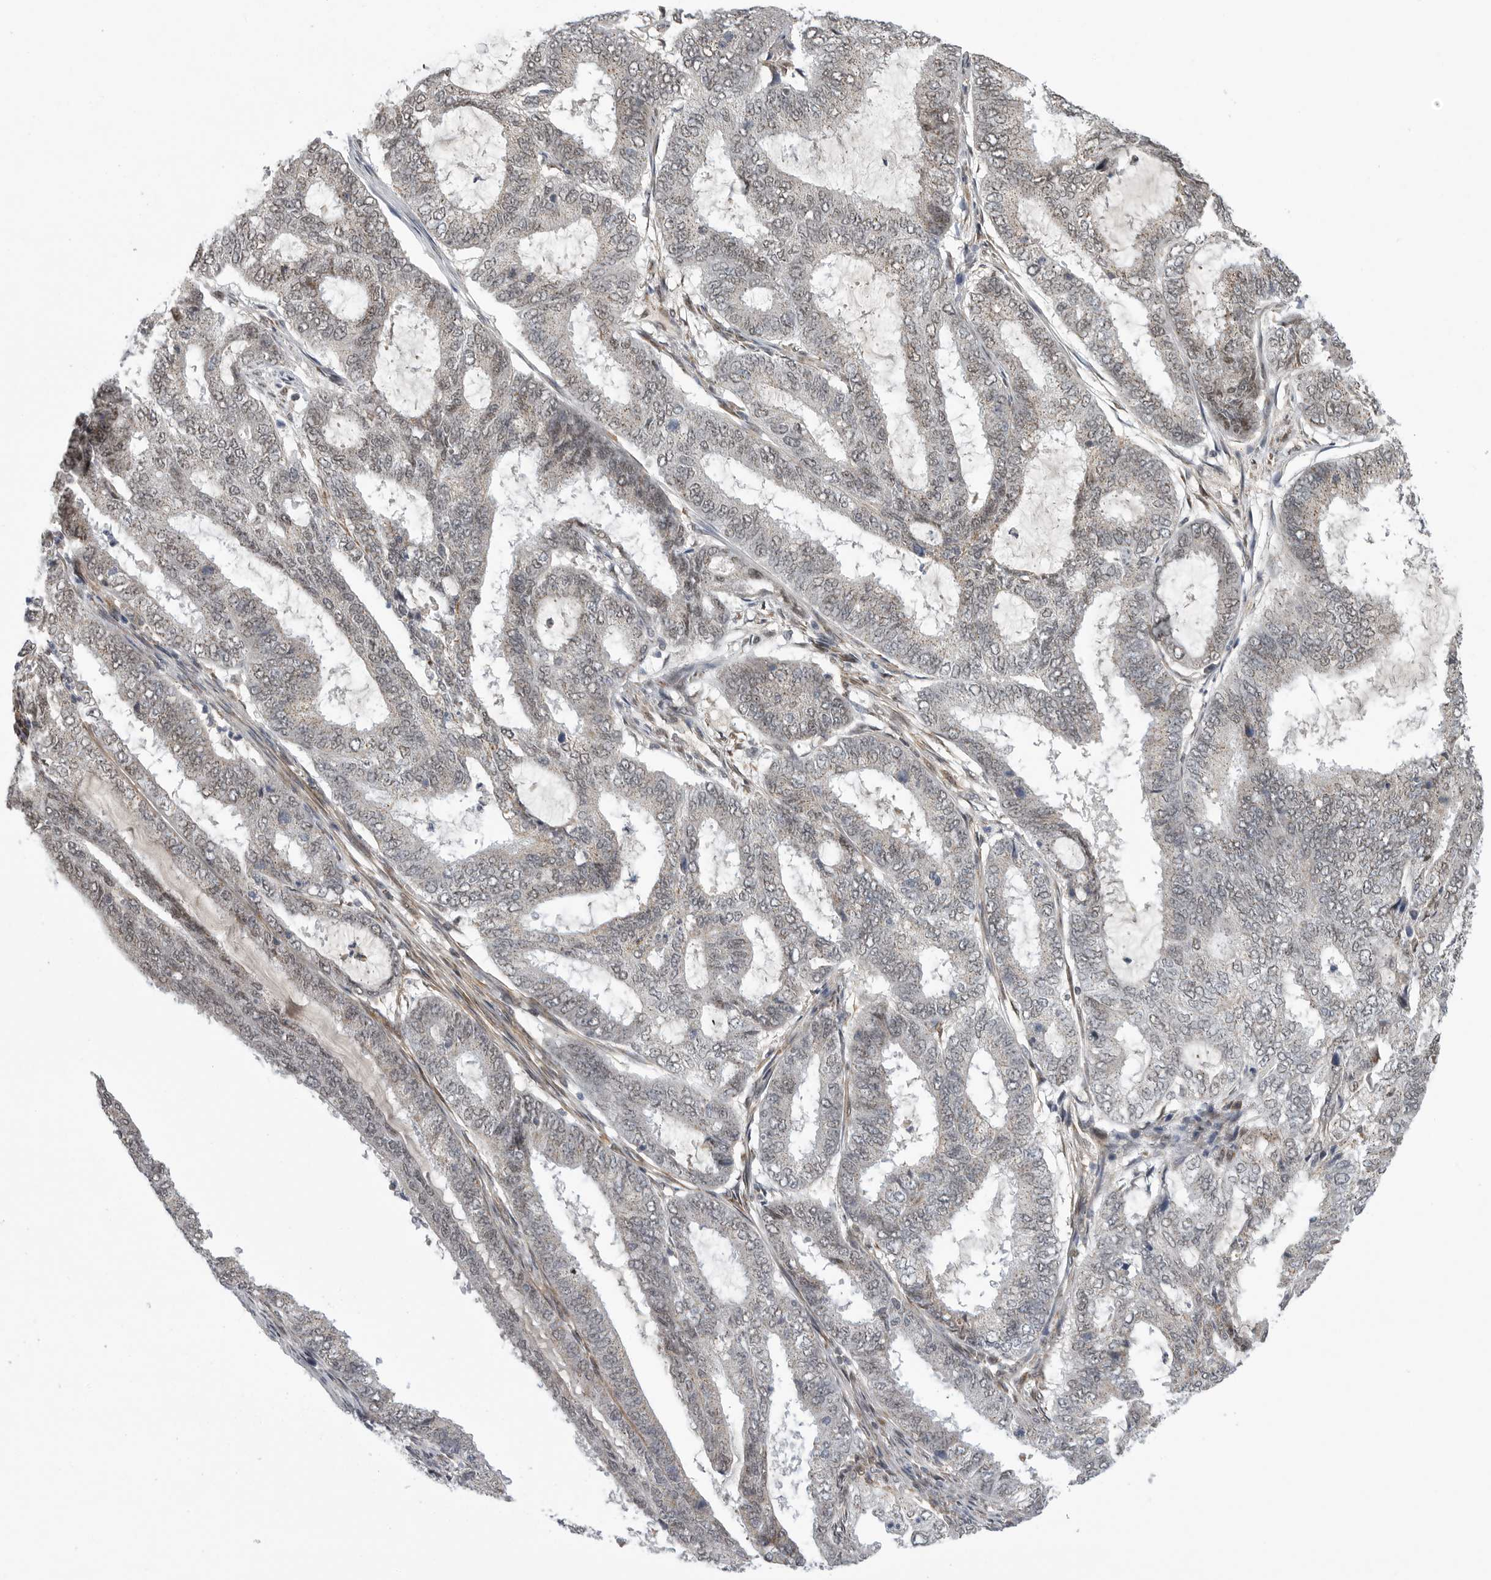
{"staining": {"intensity": "negative", "quantity": "none", "location": "none"}, "tissue": "endometrial cancer", "cell_type": "Tumor cells", "image_type": "cancer", "snomed": [{"axis": "morphology", "description": "Adenocarcinoma, NOS"}, {"axis": "topography", "description": "Endometrium"}], "caption": "Immunohistochemical staining of adenocarcinoma (endometrial) reveals no significant staining in tumor cells. (Brightfield microscopy of DAB (3,3'-diaminobenzidine) IHC at high magnification).", "gene": "TMPRSS11F", "patient": {"sex": "female", "age": 51}}